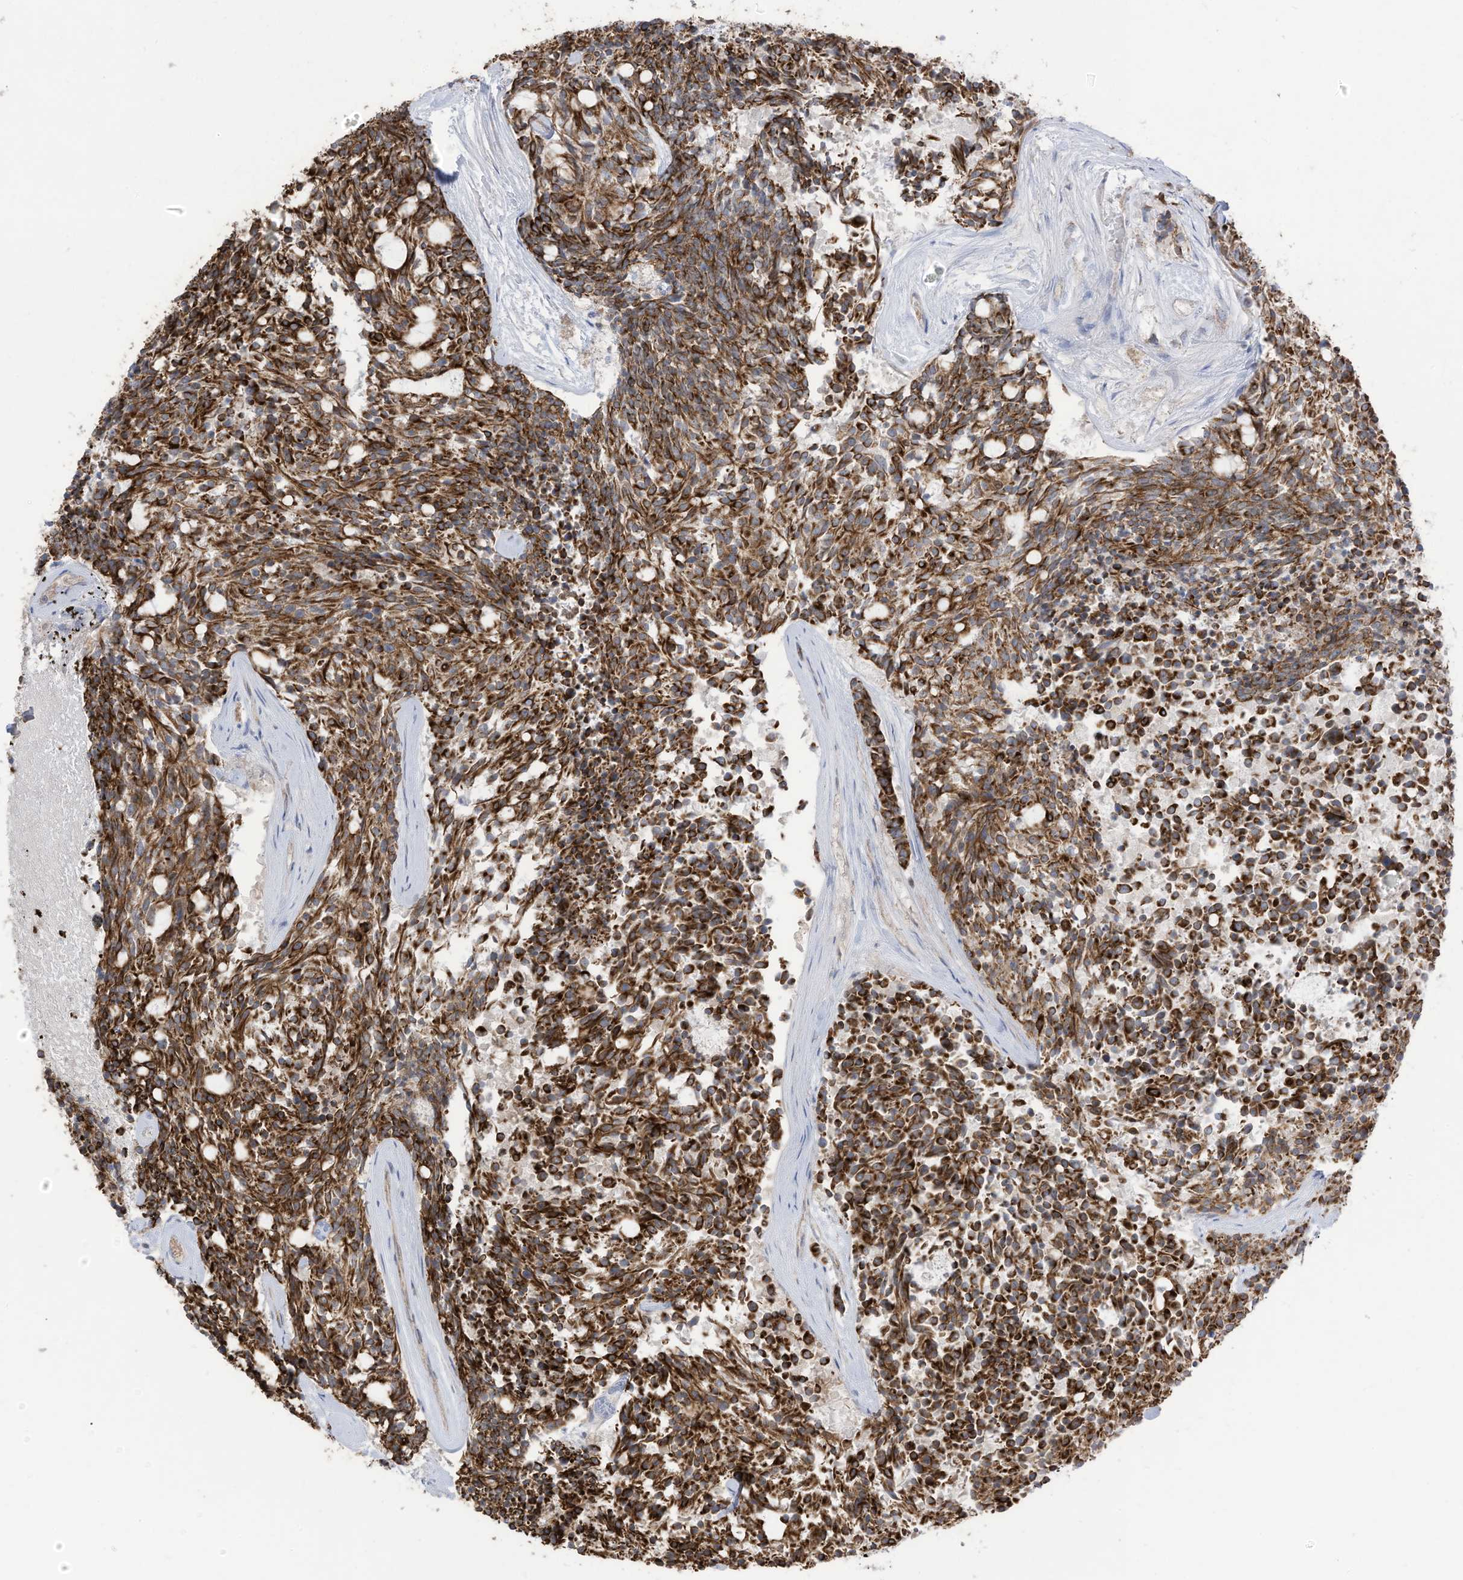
{"staining": {"intensity": "strong", "quantity": ">75%", "location": "cytoplasmic/membranous"}, "tissue": "carcinoid", "cell_type": "Tumor cells", "image_type": "cancer", "snomed": [{"axis": "morphology", "description": "Carcinoid, malignant, NOS"}, {"axis": "topography", "description": "Pancreas"}], "caption": "Carcinoid (malignant) was stained to show a protein in brown. There is high levels of strong cytoplasmic/membranous expression in approximately >75% of tumor cells. Ihc stains the protein of interest in brown and the nuclei are stained blue.", "gene": "CGAS", "patient": {"sex": "female", "age": 54}}